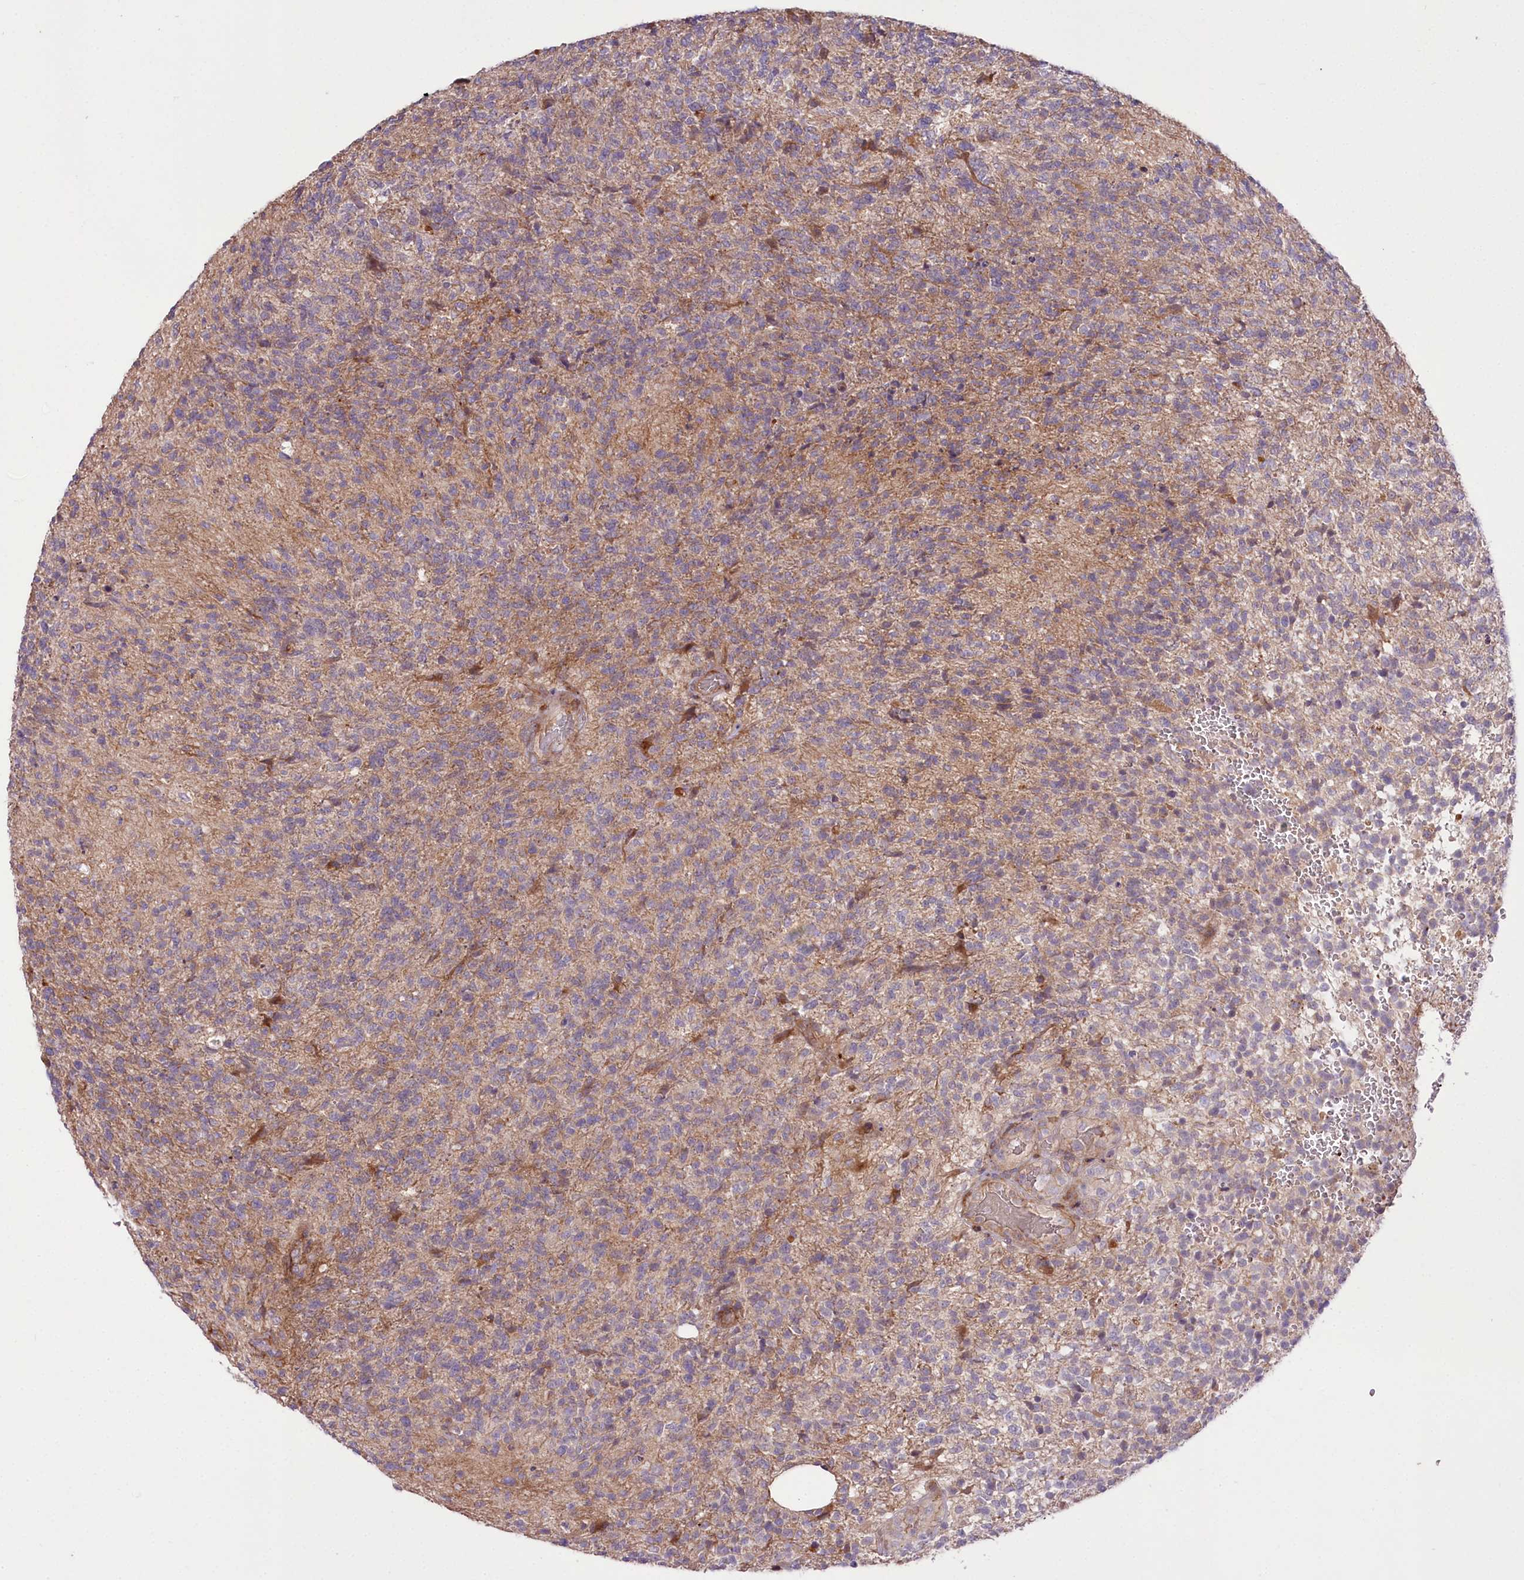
{"staining": {"intensity": "weak", "quantity": "<25%", "location": "cytoplasmic/membranous"}, "tissue": "glioma", "cell_type": "Tumor cells", "image_type": "cancer", "snomed": [{"axis": "morphology", "description": "Glioma, malignant, High grade"}, {"axis": "topography", "description": "Brain"}], "caption": "High power microscopy histopathology image of an immunohistochemistry image of malignant glioma (high-grade), revealing no significant staining in tumor cells. (DAB (3,3'-diaminobenzidine) IHC visualized using brightfield microscopy, high magnification).", "gene": "TRUB1", "patient": {"sex": "male", "age": 56}}